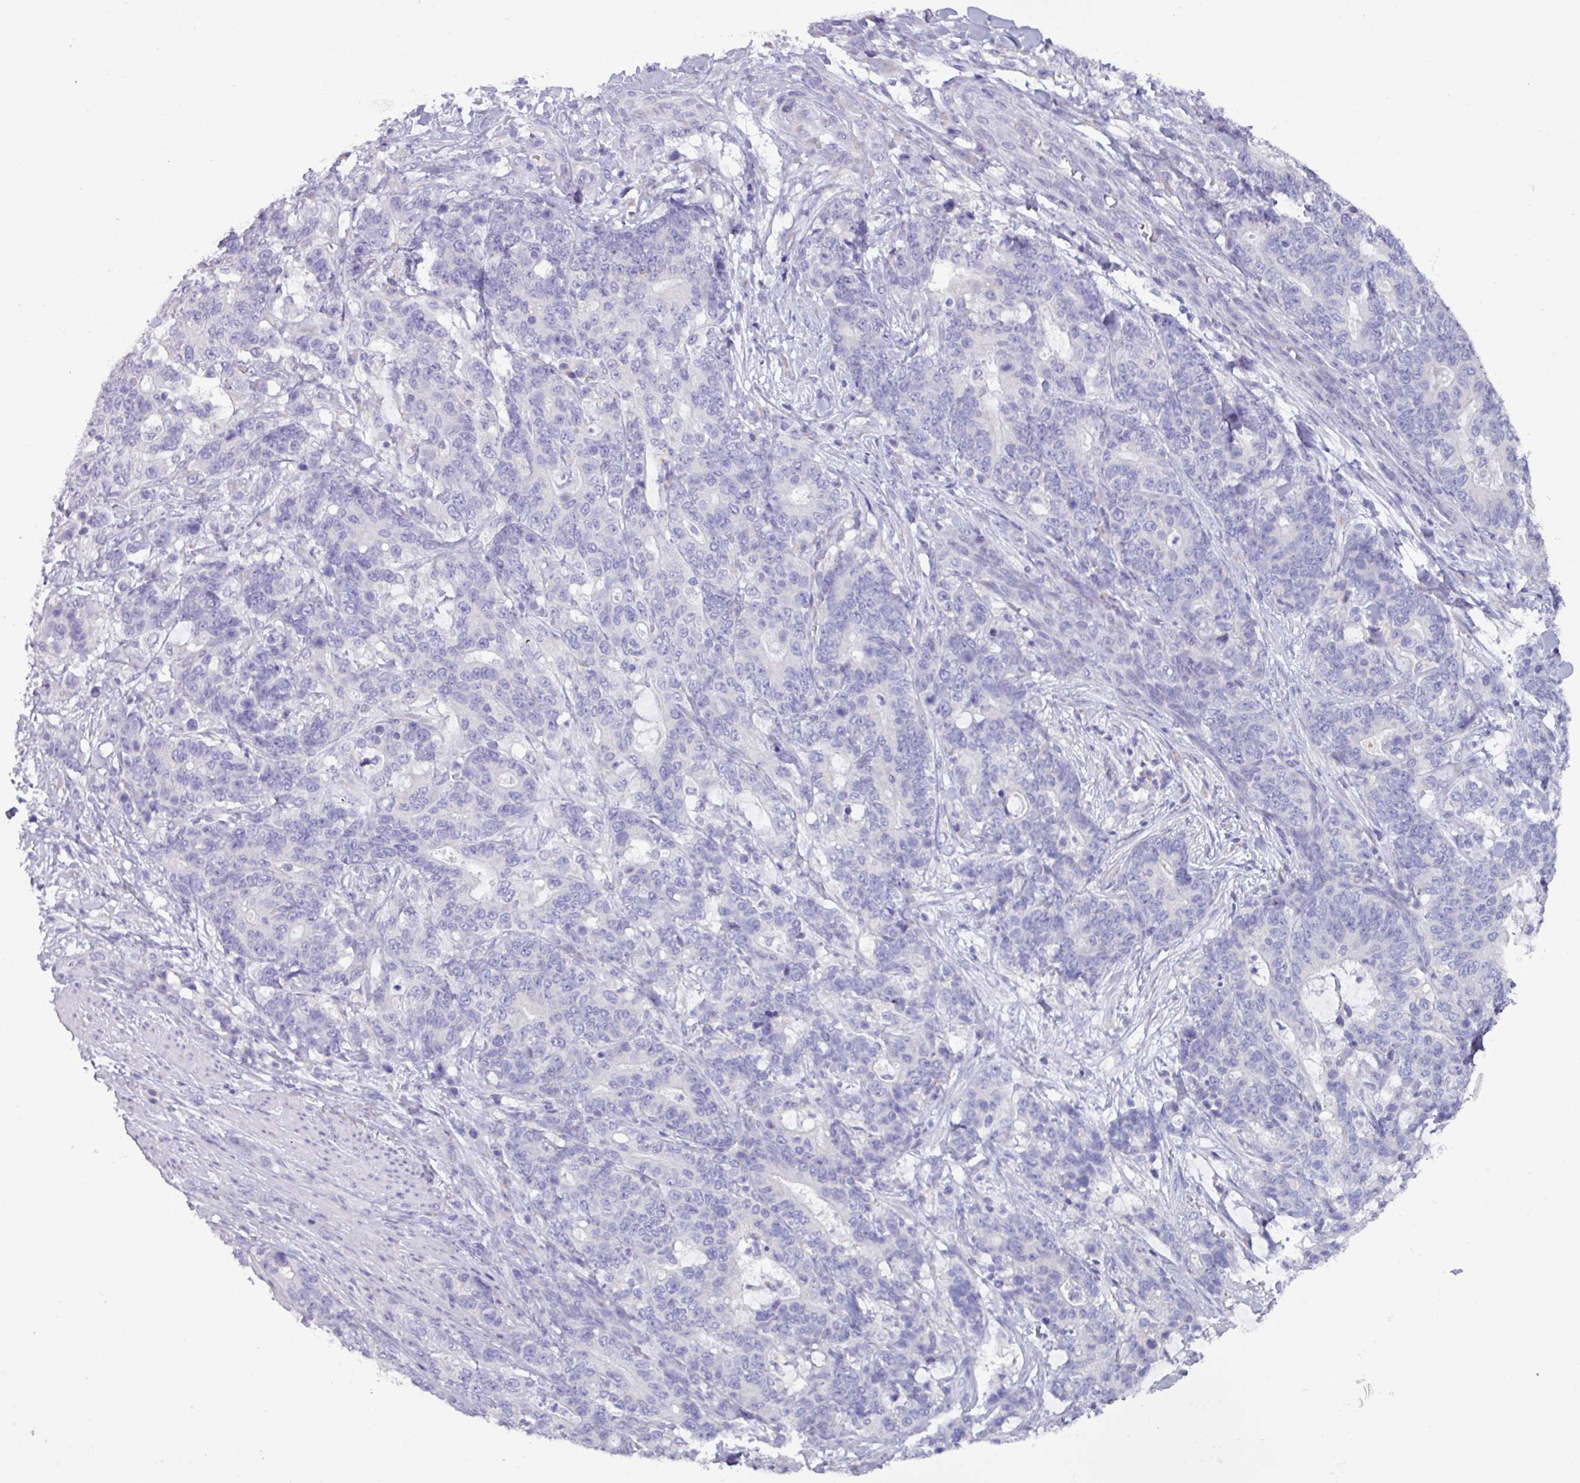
{"staining": {"intensity": "negative", "quantity": "none", "location": "none"}, "tissue": "stomach cancer", "cell_type": "Tumor cells", "image_type": "cancer", "snomed": [{"axis": "morphology", "description": "Normal tissue, NOS"}, {"axis": "morphology", "description": "Adenocarcinoma, NOS"}, {"axis": "topography", "description": "Stomach"}], "caption": "Immunohistochemistry of human stomach cancer (adenocarcinoma) shows no expression in tumor cells.", "gene": "STIMATE", "patient": {"sex": "female", "age": 64}}